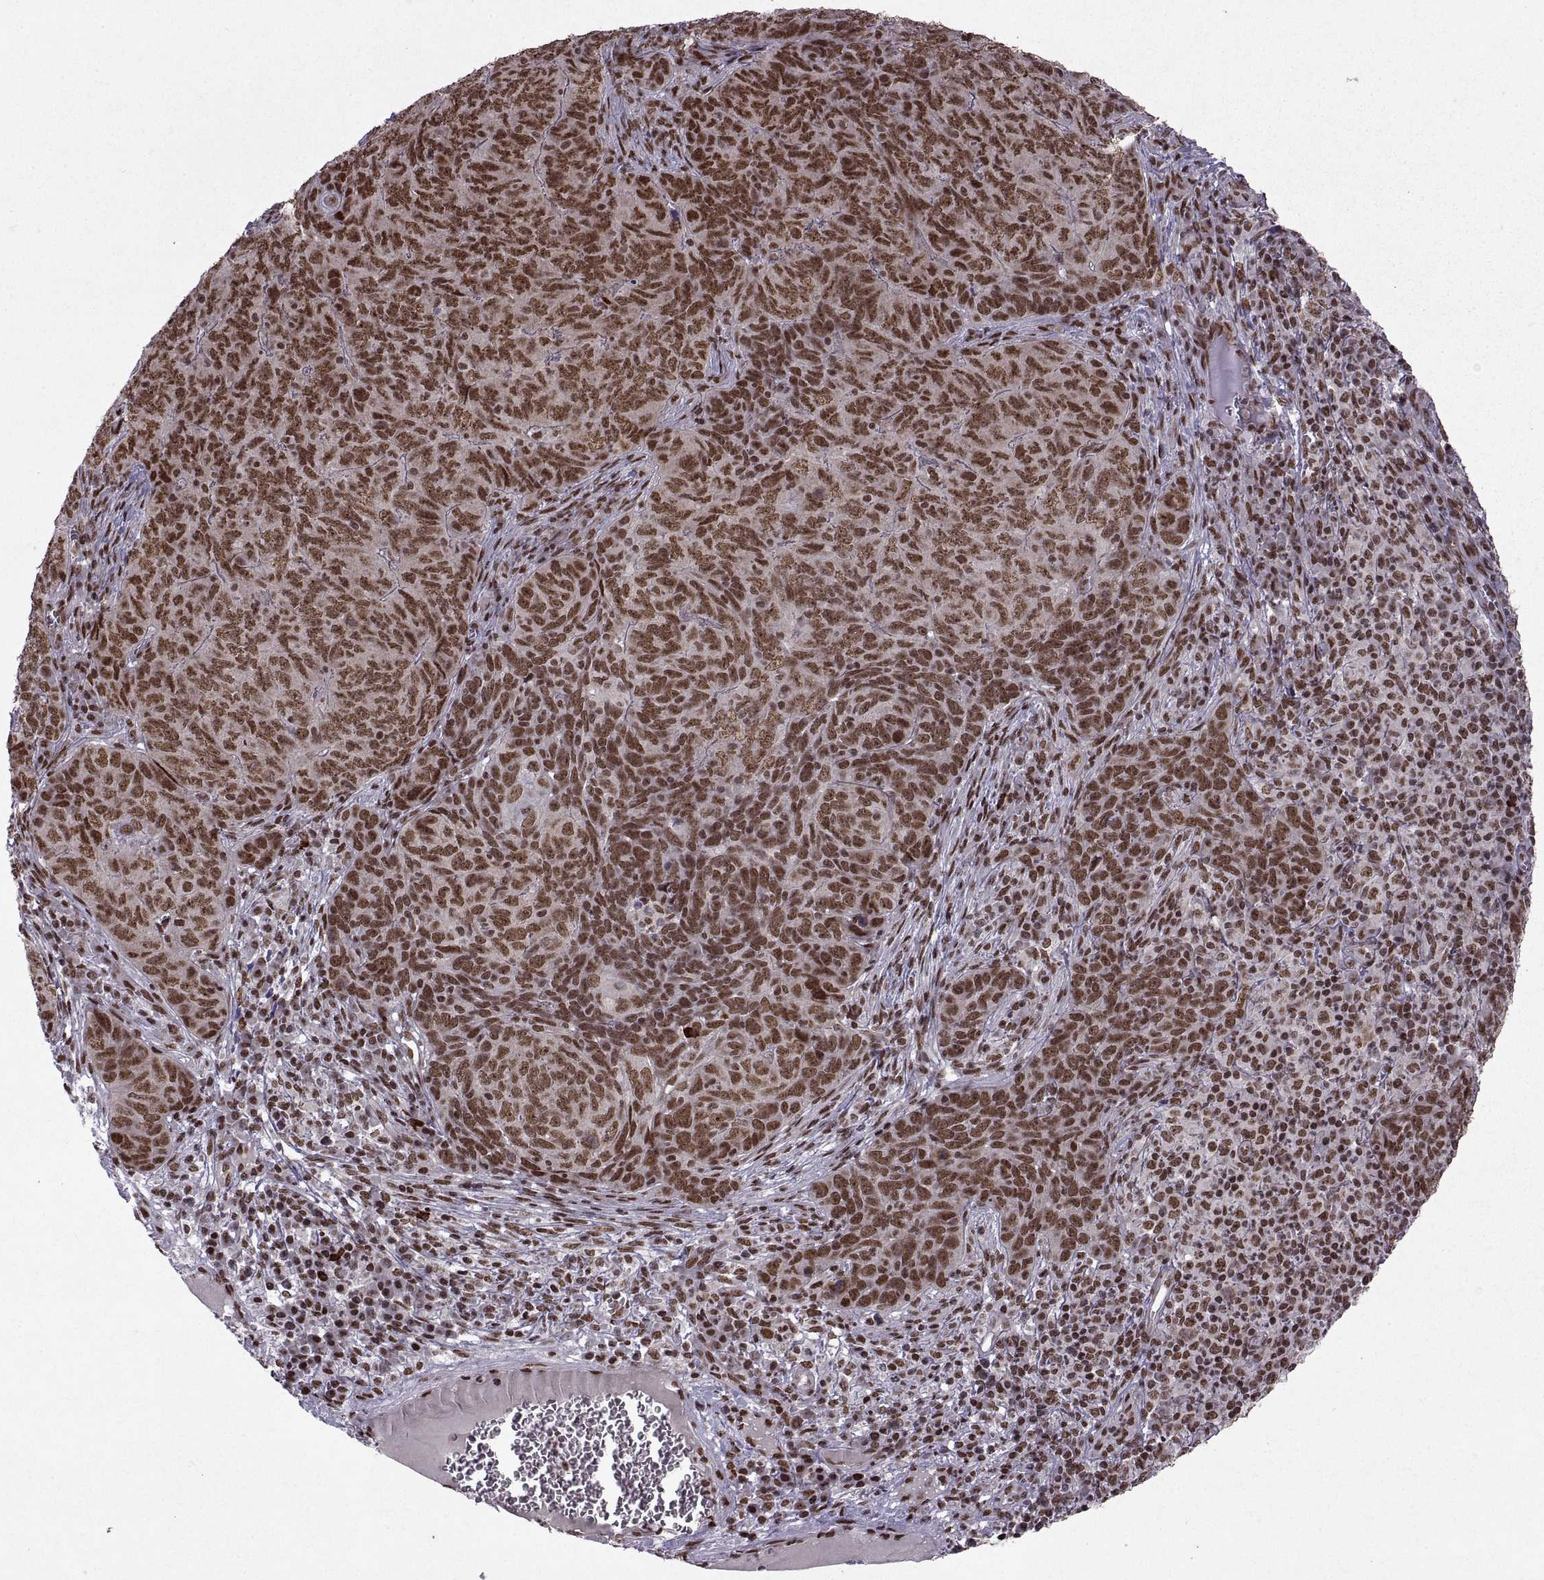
{"staining": {"intensity": "strong", "quantity": ">75%", "location": "nuclear"}, "tissue": "skin cancer", "cell_type": "Tumor cells", "image_type": "cancer", "snomed": [{"axis": "morphology", "description": "Squamous cell carcinoma, NOS"}, {"axis": "topography", "description": "Skin"}, {"axis": "topography", "description": "Anal"}], "caption": "IHC of squamous cell carcinoma (skin) demonstrates high levels of strong nuclear staining in about >75% of tumor cells.", "gene": "MT1E", "patient": {"sex": "female", "age": 51}}